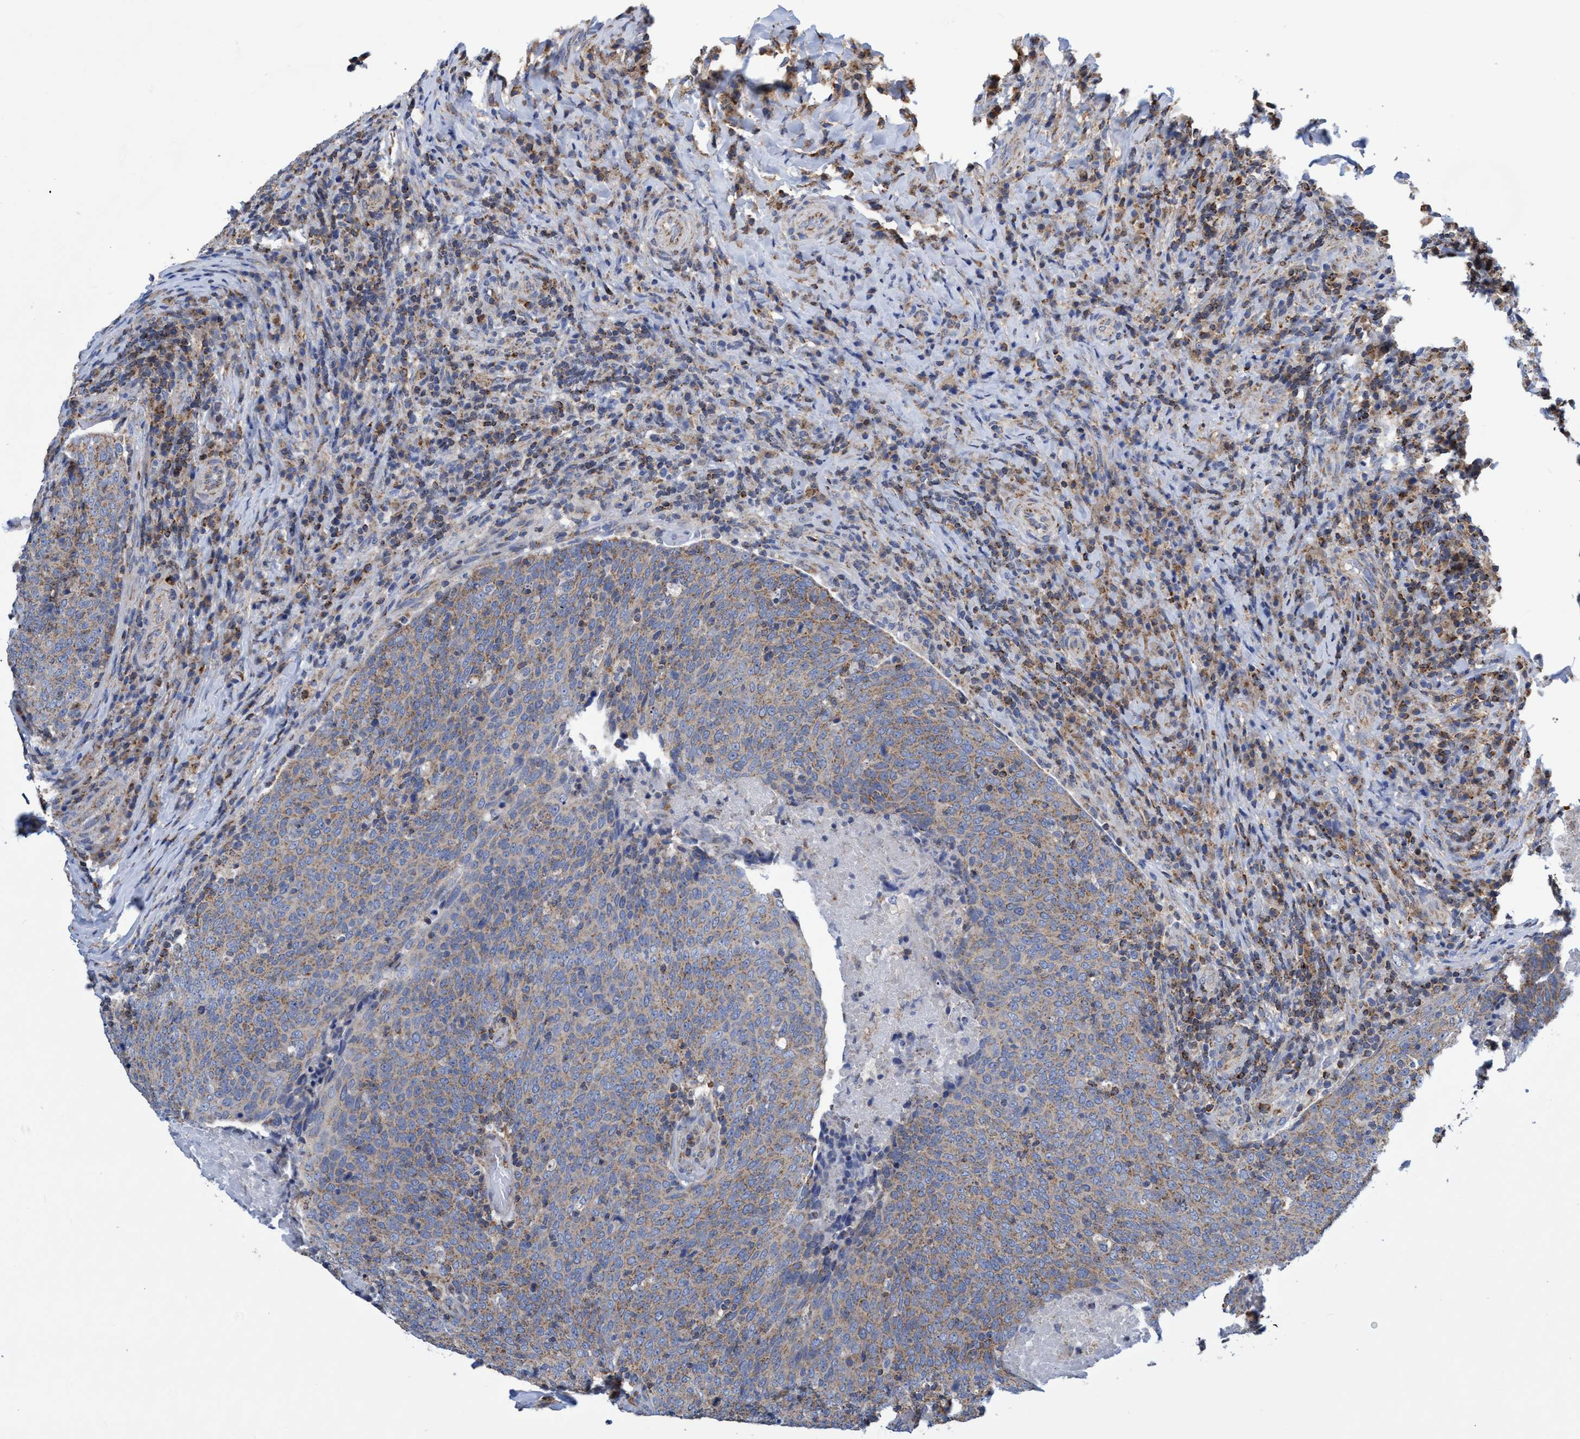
{"staining": {"intensity": "weak", "quantity": ">75%", "location": "cytoplasmic/membranous"}, "tissue": "head and neck cancer", "cell_type": "Tumor cells", "image_type": "cancer", "snomed": [{"axis": "morphology", "description": "Squamous cell carcinoma, NOS"}, {"axis": "morphology", "description": "Squamous cell carcinoma, metastatic, NOS"}, {"axis": "topography", "description": "Lymph node"}, {"axis": "topography", "description": "Head-Neck"}], "caption": "Approximately >75% of tumor cells in human head and neck squamous cell carcinoma demonstrate weak cytoplasmic/membranous protein positivity as visualized by brown immunohistochemical staining.", "gene": "CRYZ", "patient": {"sex": "male", "age": 62}}